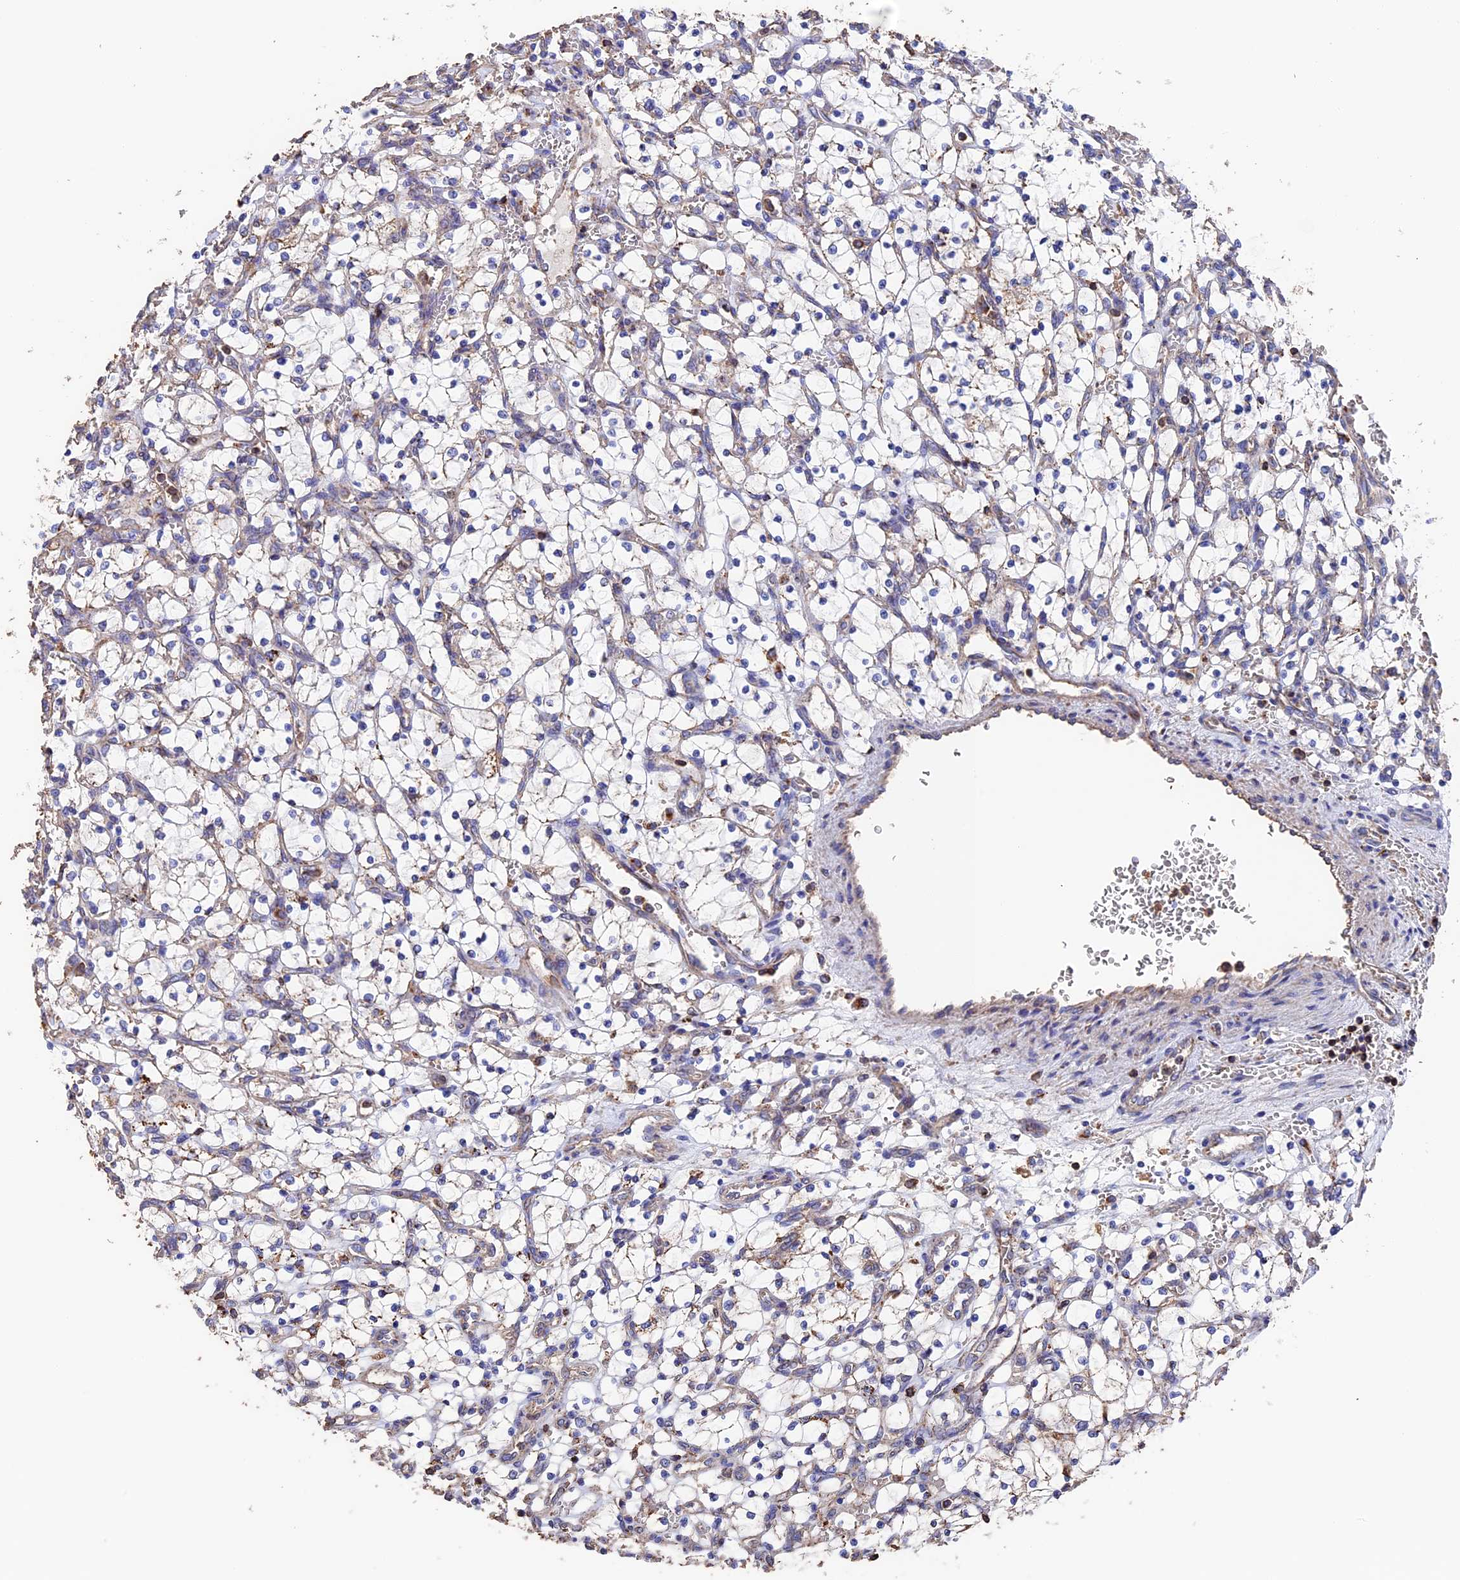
{"staining": {"intensity": "weak", "quantity": "<25%", "location": "cytoplasmic/membranous"}, "tissue": "renal cancer", "cell_type": "Tumor cells", "image_type": "cancer", "snomed": [{"axis": "morphology", "description": "Adenocarcinoma, NOS"}, {"axis": "topography", "description": "Kidney"}], "caption": "High power microscopy micrograph of an IHC histopathology image of renal adenocarcinoma, revealing no significant expression in tumor cells.", "gene": "ADAT1", "patient": {"sex": "female", "age": 69}}